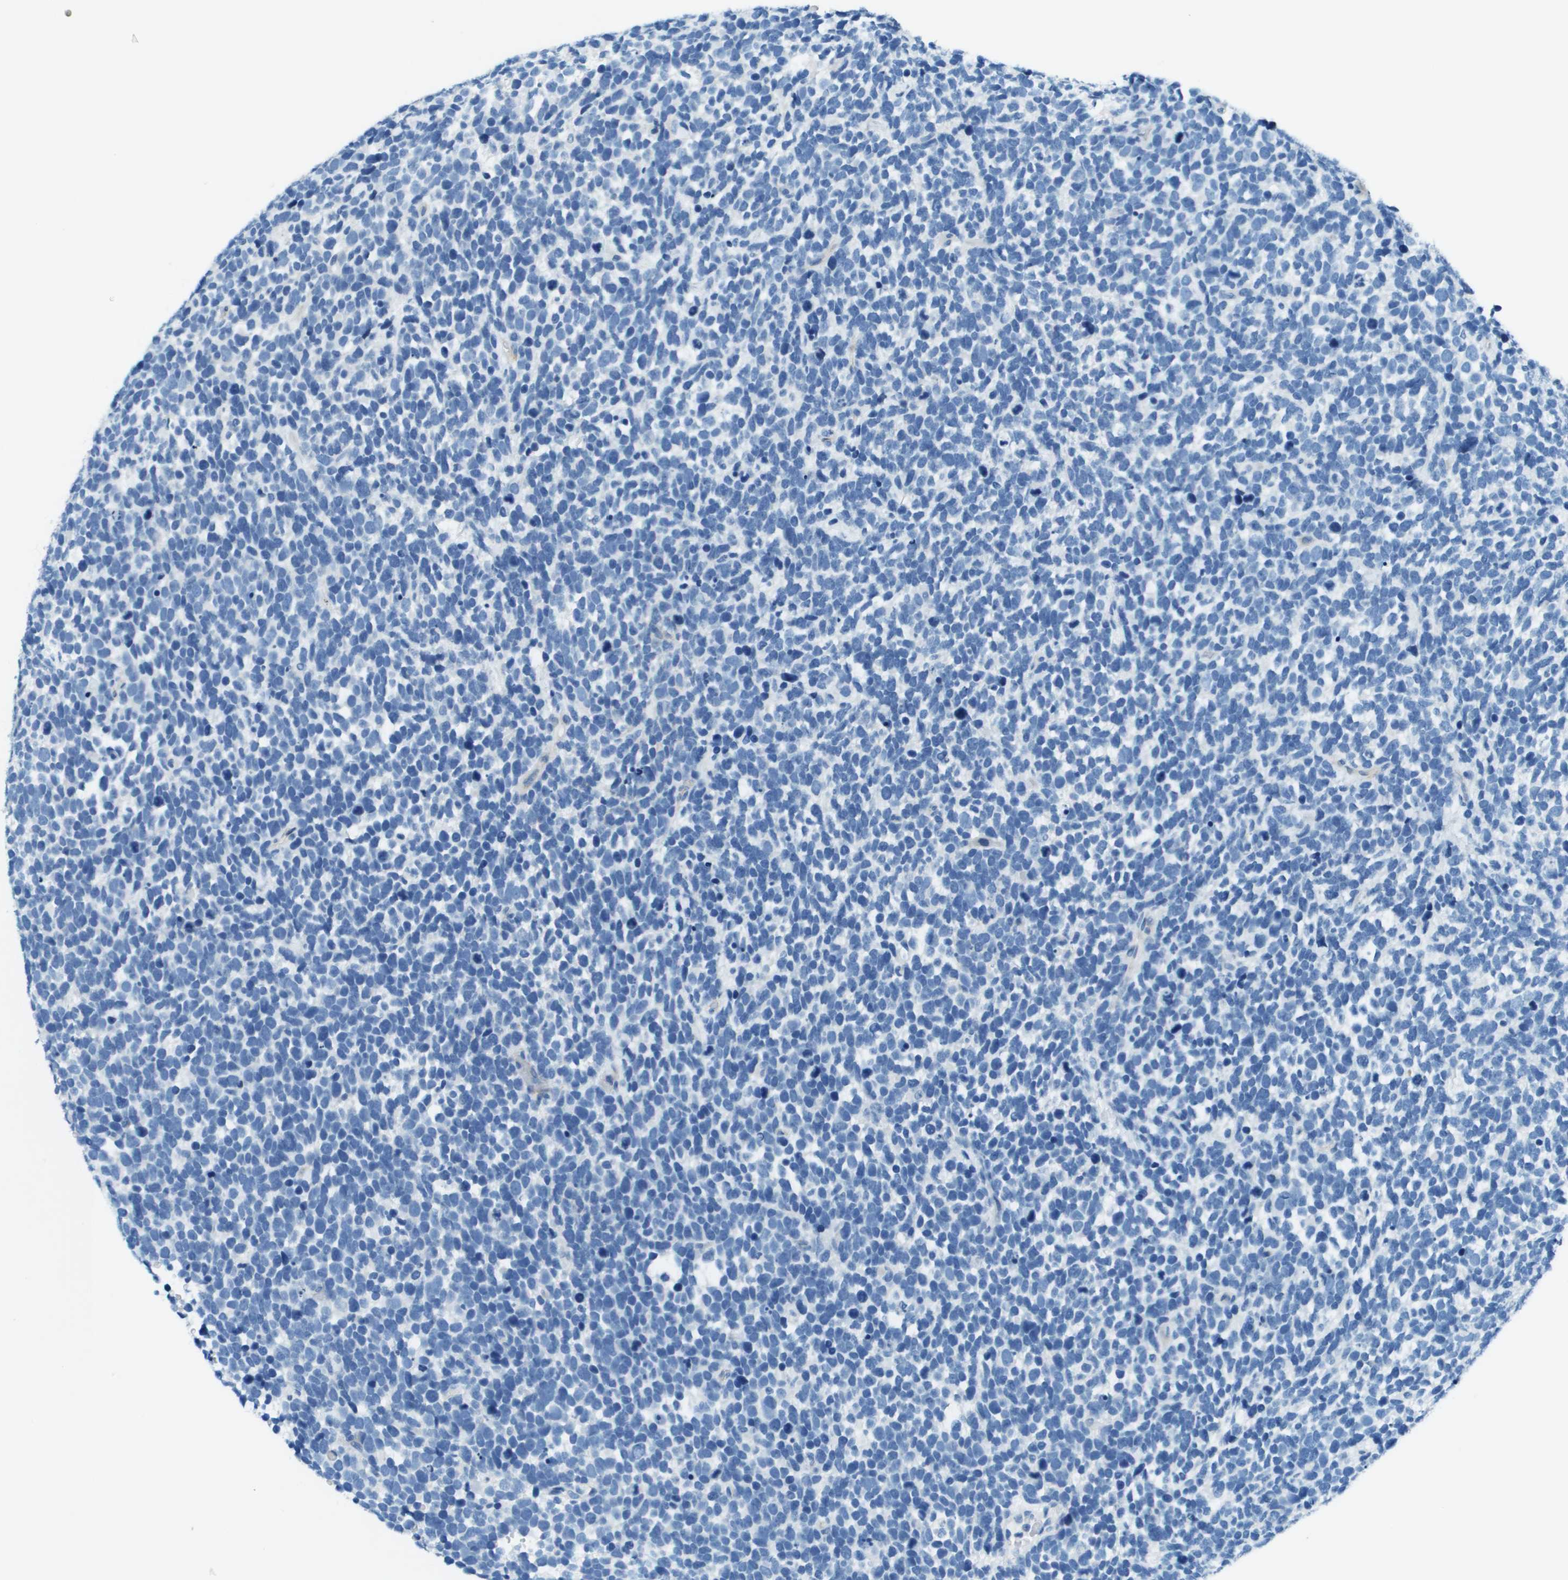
{"staining": {"intensity": "negative", "quantity": "none", "location": "none"}, "tissue": "urothelial cancer", "cell_type": "Tumor cells", "image_type": "cancer", "snomed": [{"axis": "morphology", "description": "Urothelial carcinoma, High grade"}, {"axis": "topography", "description": "Urinary bladder"}], "caption": "There is no significant positivity in tumor cells of urothelial cancer.", "gene": "SLC16A10", "patient": {"sex": "female", "age": 82}}